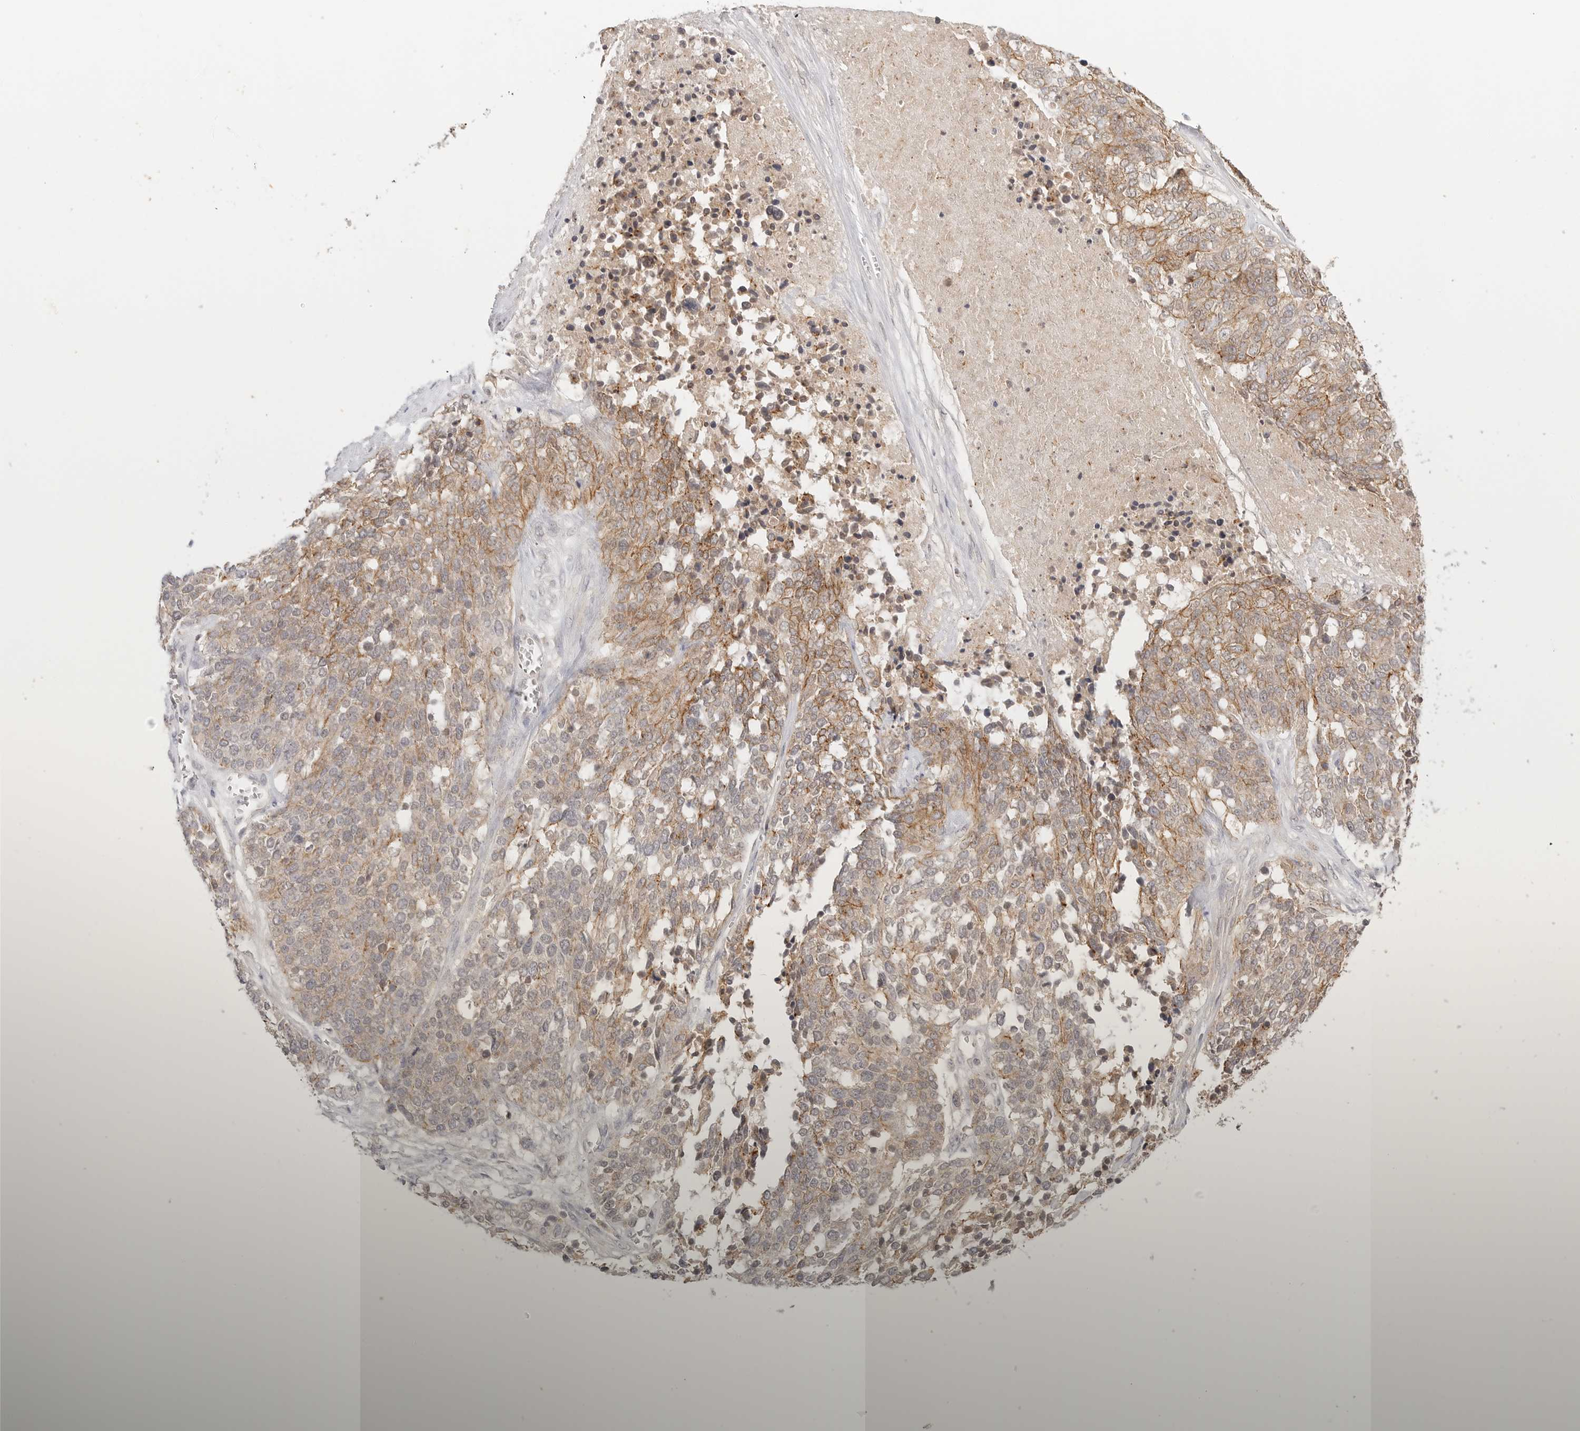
{"staining": {"intensity": "moderate", "quantity": ">75%", "location": "cytoplasmic/membranous"}, "tissue": "ovarian cancer", "cell_type": "Tumor cells", "image_type": "cancer", "snomed": [{"axis": "morphology", "description": "Cystadenocarcinoma, serous, NOS"}, {"axis": "topography", "description": "Ovary"}], "caption": "Moderate cytoplasmic/membranous staining for a protein is identified in approximately >75% of tumor cells of serous cystadenocarcinoma (ovarian) using IHC.", "gene": "EPHA1", "patient": {"sex": "female", "age": 44}}